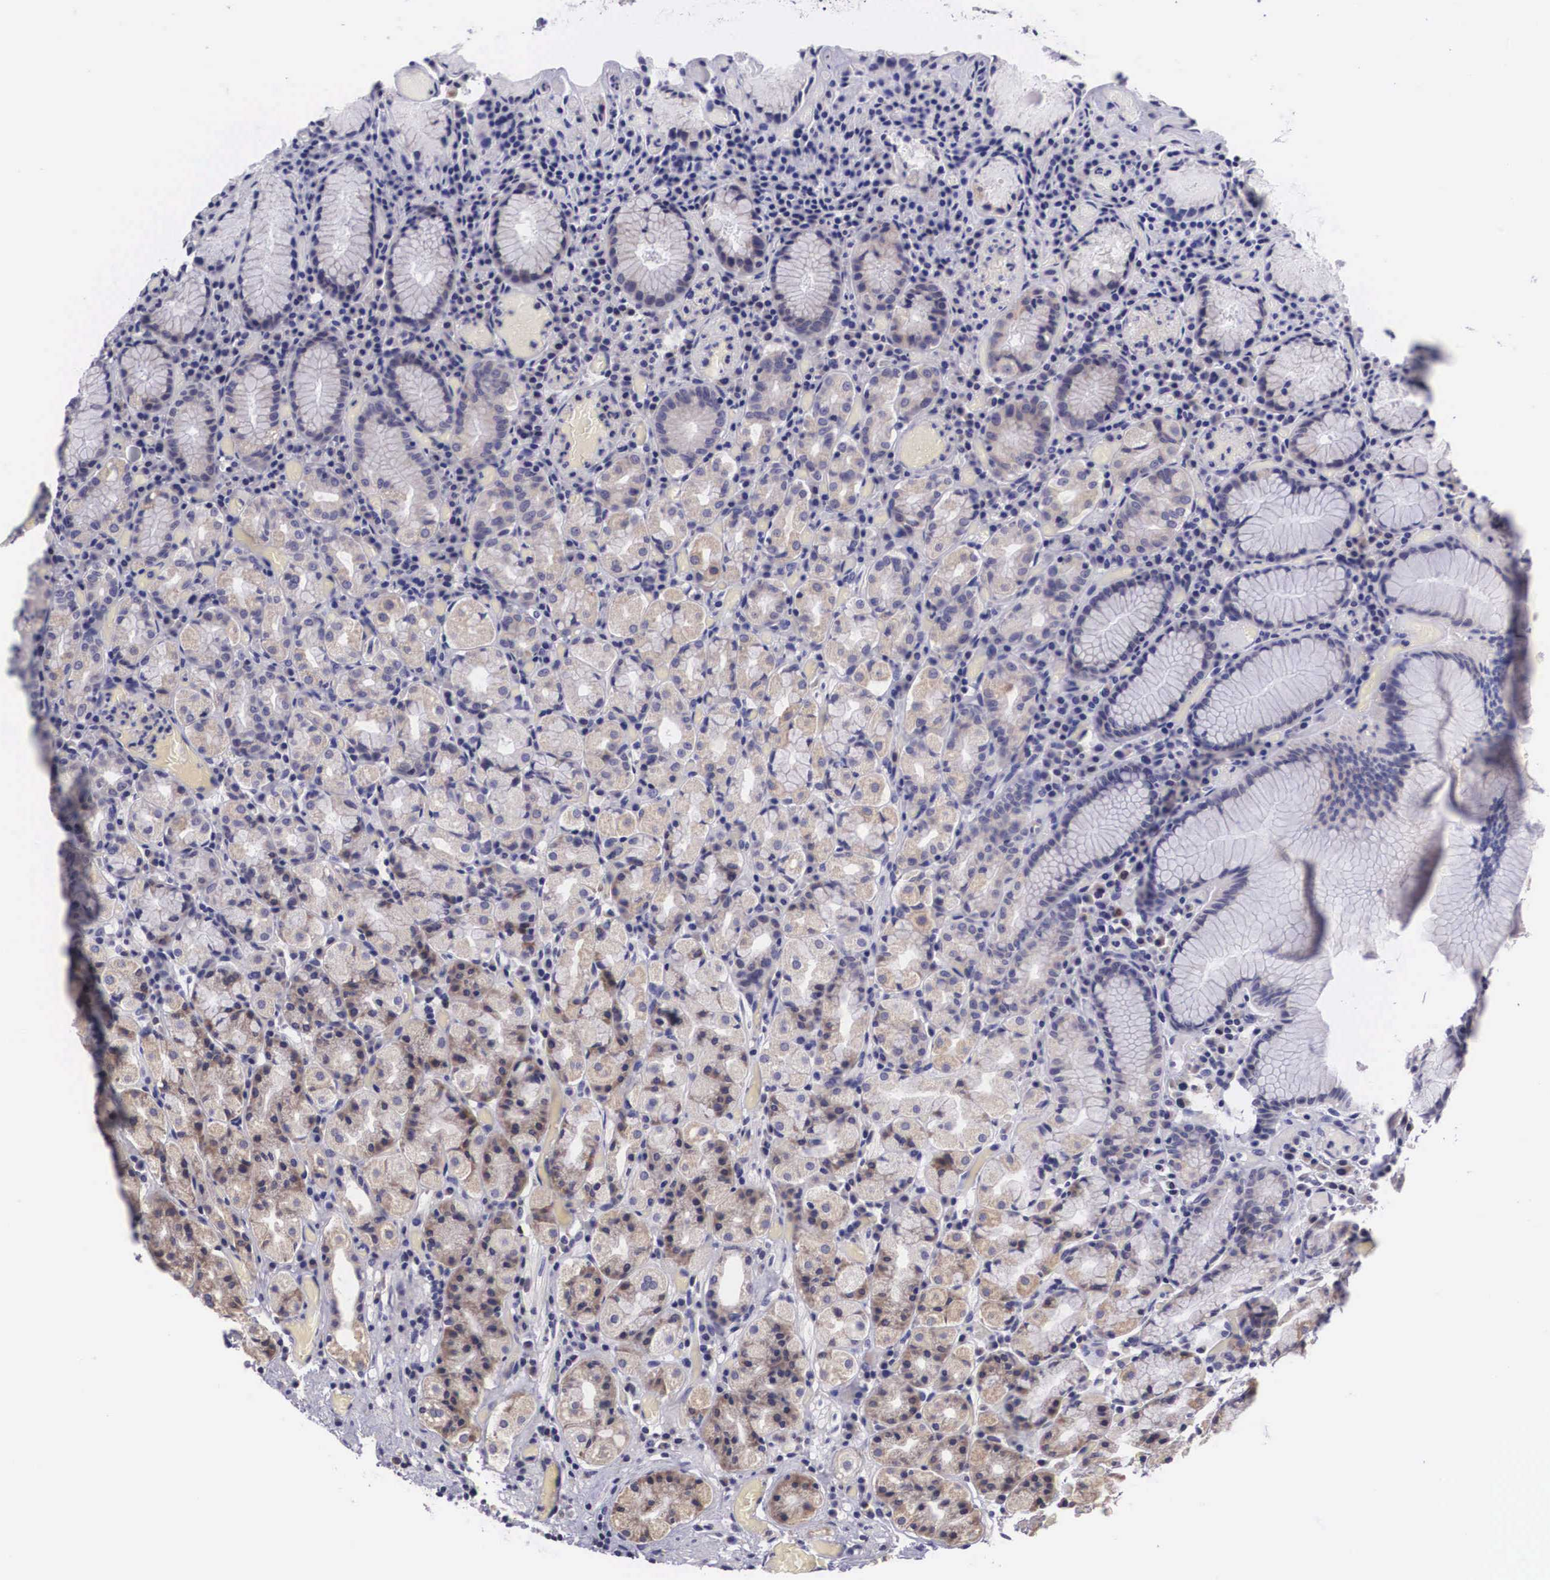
{"staining": {"intensity": "weak", "quantity": "<25%", "location": "cytoplasmic/membranous"}, "tissue": "stomach", "cell_type": "Glandular cells", "image_type": "normal", "snomed": [{"axis": "morphology", "description": "Normal tissue, NOS"}, {"axis": "topography", "description": "Stomach, lower"}], "caption": "This image is of unremarkable stomach stained with immunohistochemistry to label a protein in brown with the nuclei are counter-stained blue. There is no staining in glandular cells.", "gene": "ARG2", "patient": {"sex": "male", "age": 58}}